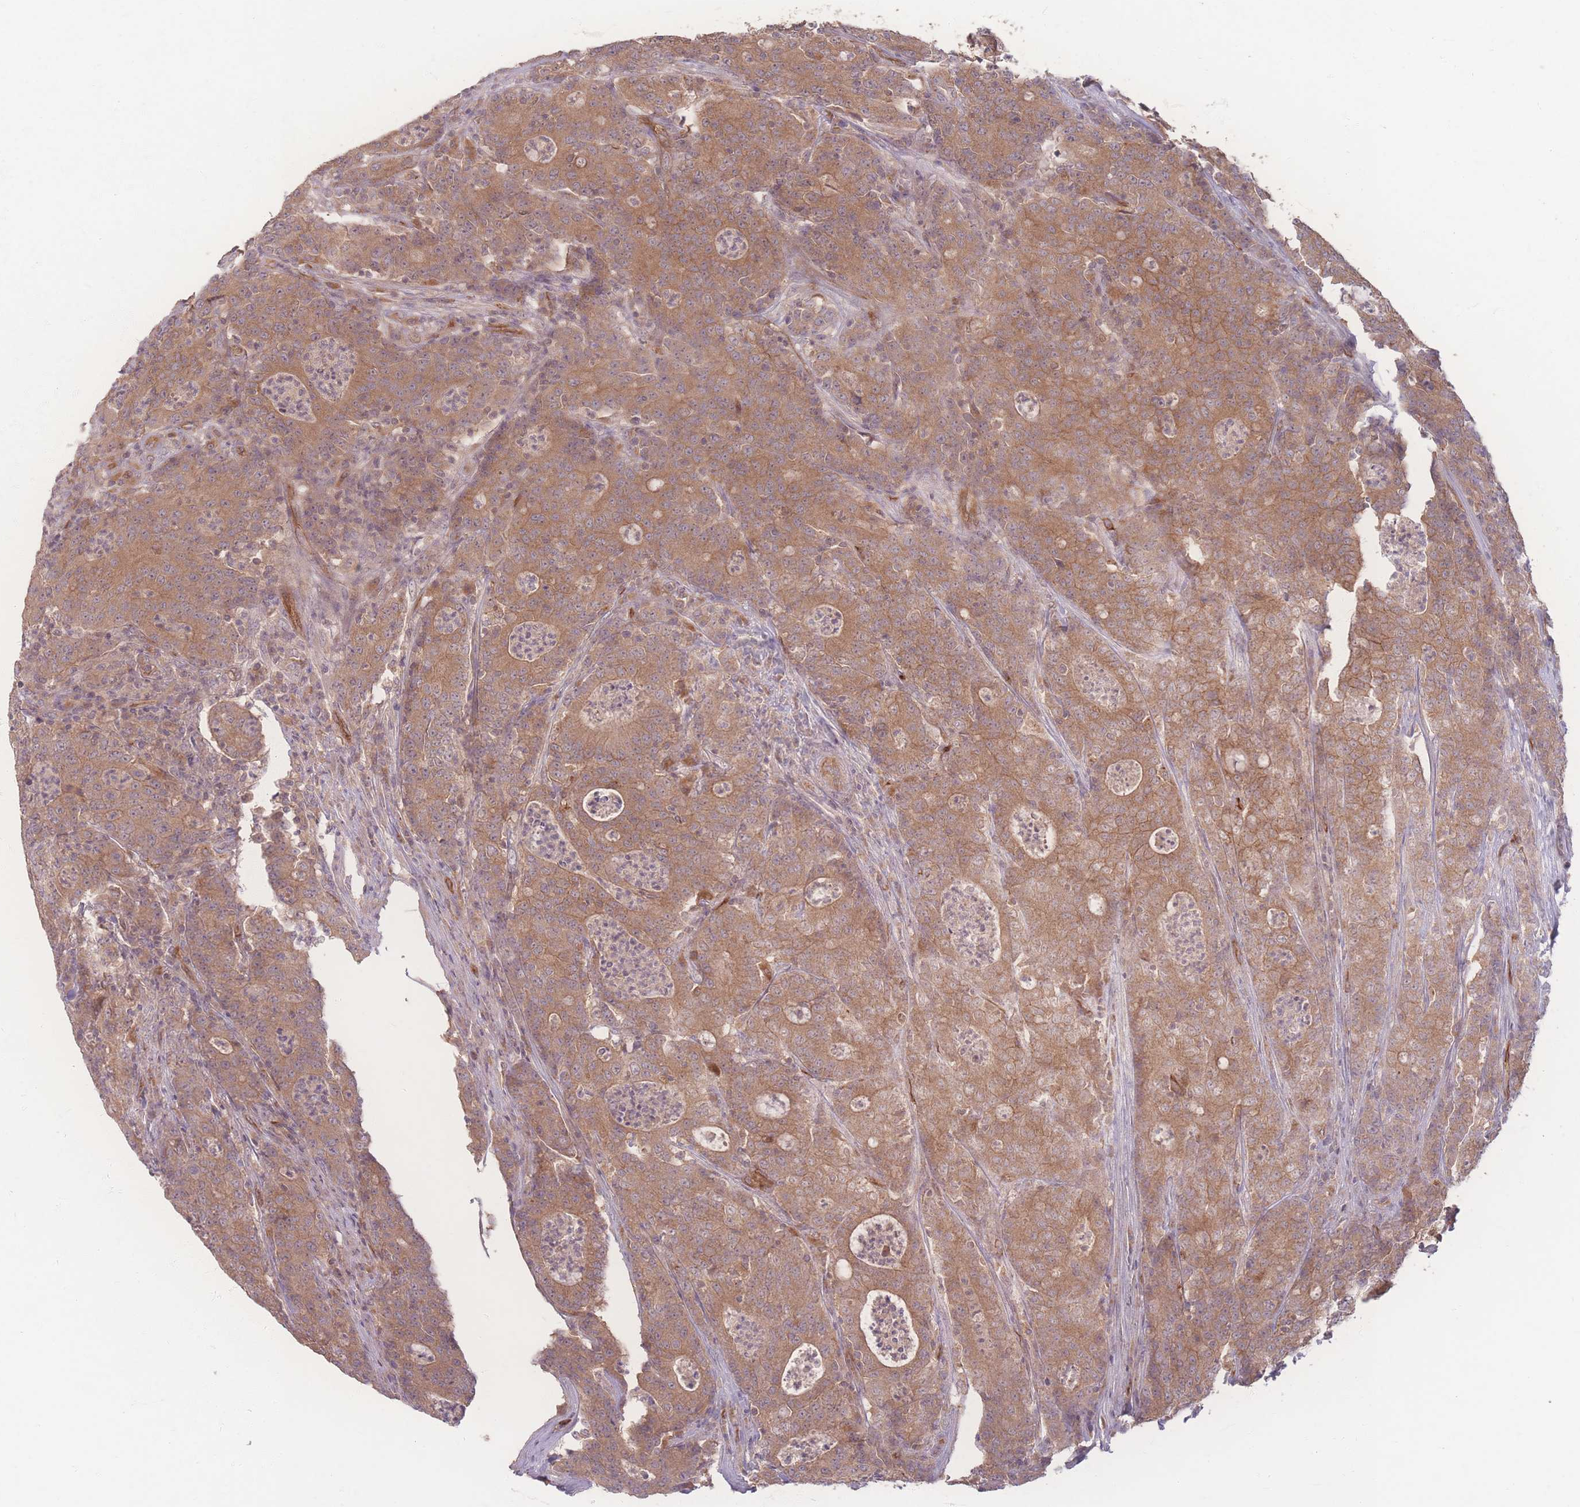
{"staining": {"intensity": "moderate", "quantity": ">75%", "location": "cytoplasmic/membranous"}, "tissue": "colorectal cancer", "cell_type": "Tumor cells", "image_type": "cancer", "snomed": [{"axis": "morphology", "description": "Adenocarcinoma, NOS"}, {"axis": "topography", "description": "Colon"}], "caption": "A brown stain shows moderate cytoplasmic/membranous positivity of a protein in colorectal cancer tumor cells.", "gene": "INSR", "patient": {"sex": "male", "age": 83}}